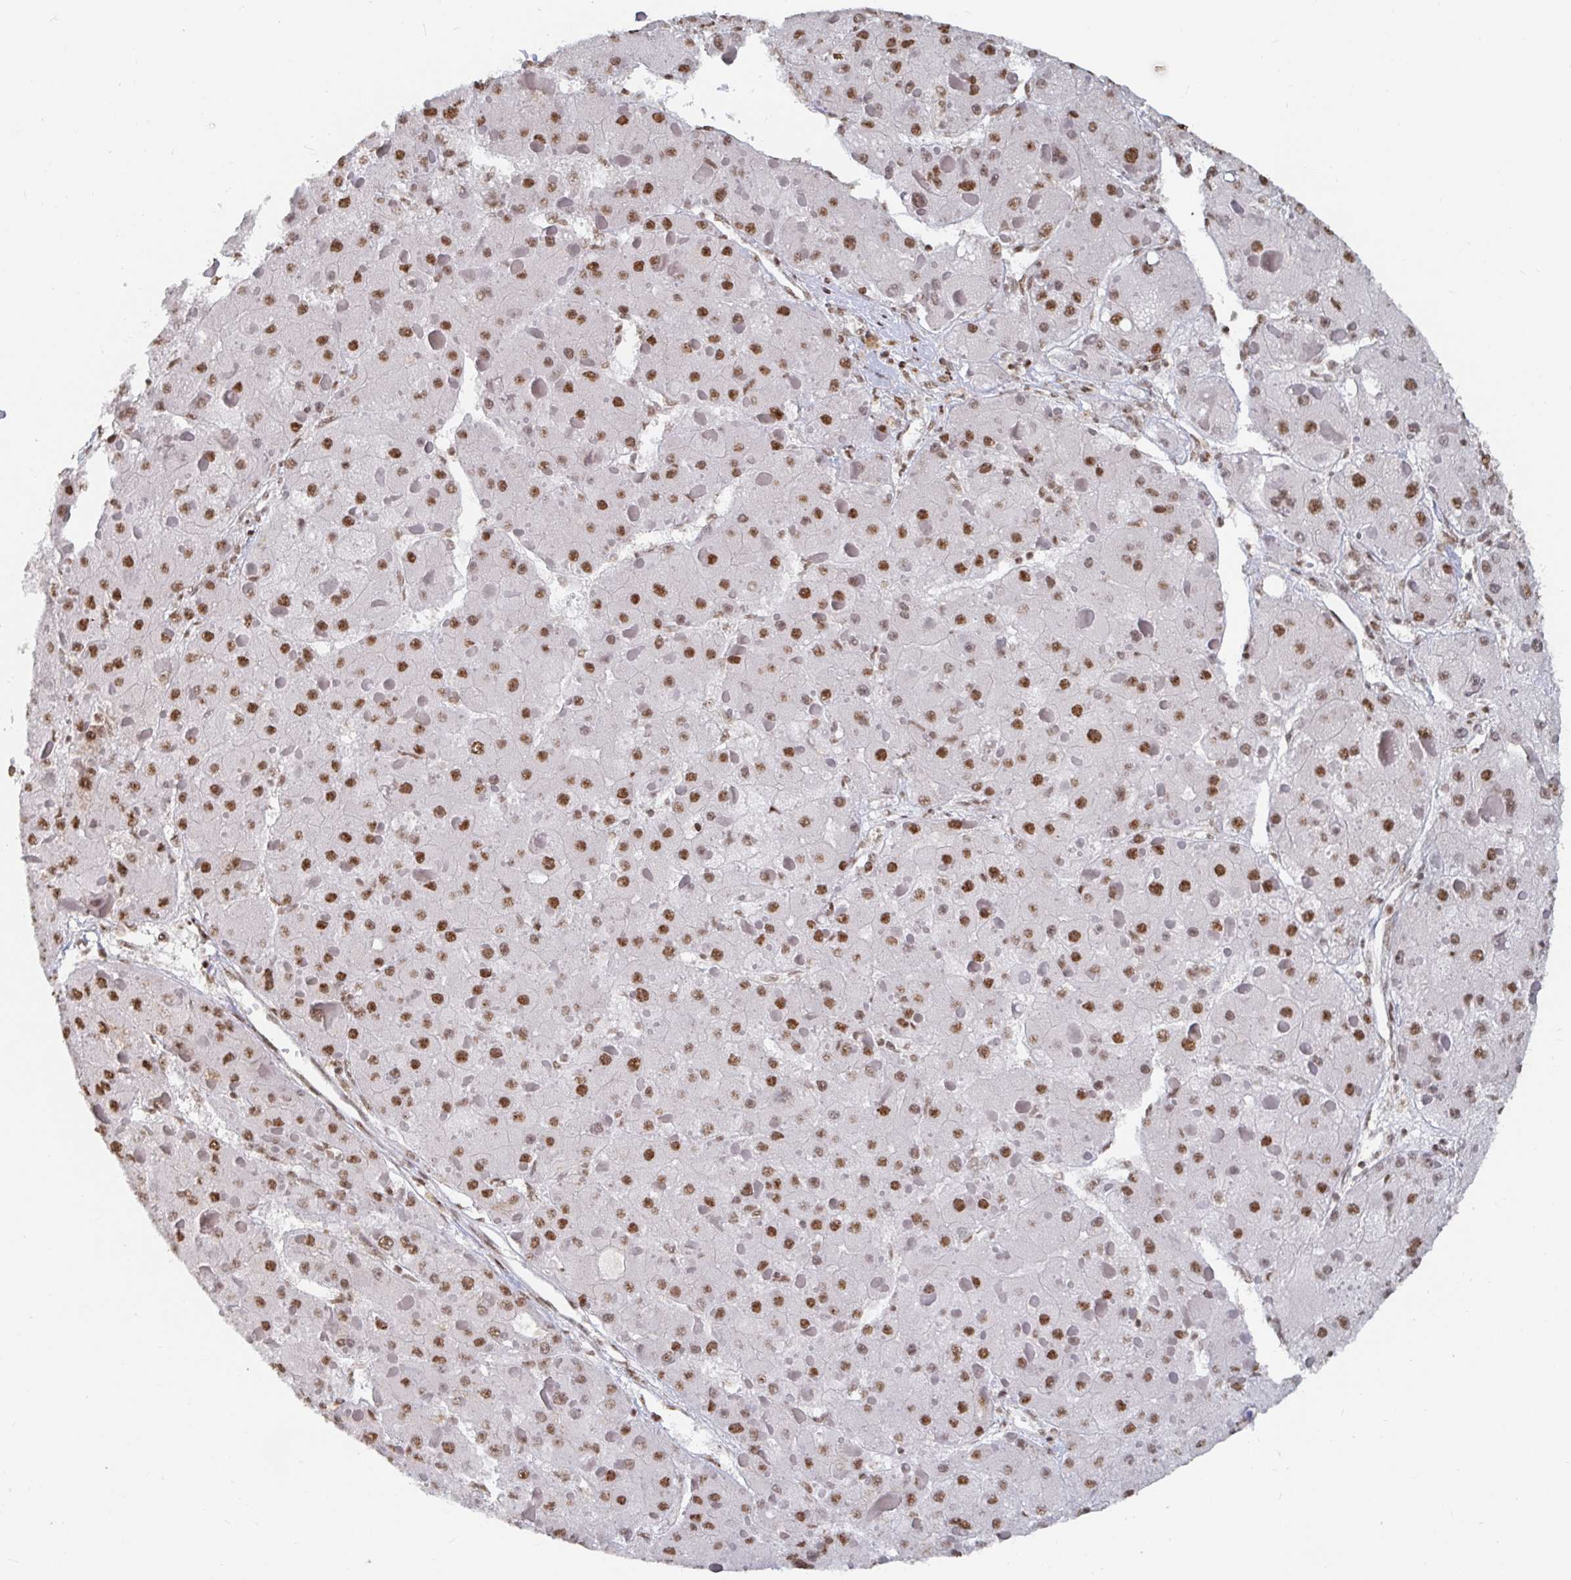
{"staining": {"intensity": "moderate", "quantity": ">75%", "location": "nuclear"}, "tissue": "liver cancer", "cell_type": "Tumor cells", "image_type": "cancer", "snomed": [{"axis": "morphology", "description": "Carcinoma, Hepatocellular, NOS"}, {"axis": "topography", "description": "Liver"}], "caption": "Liver cancer (hepatocellular carcinoma) stained with a brown dye shows moderate nuclear positive staining in about >75% of tumor cells.", "gene": "ZDHHC12", "patient": {"sex": "female", "age": 73}}